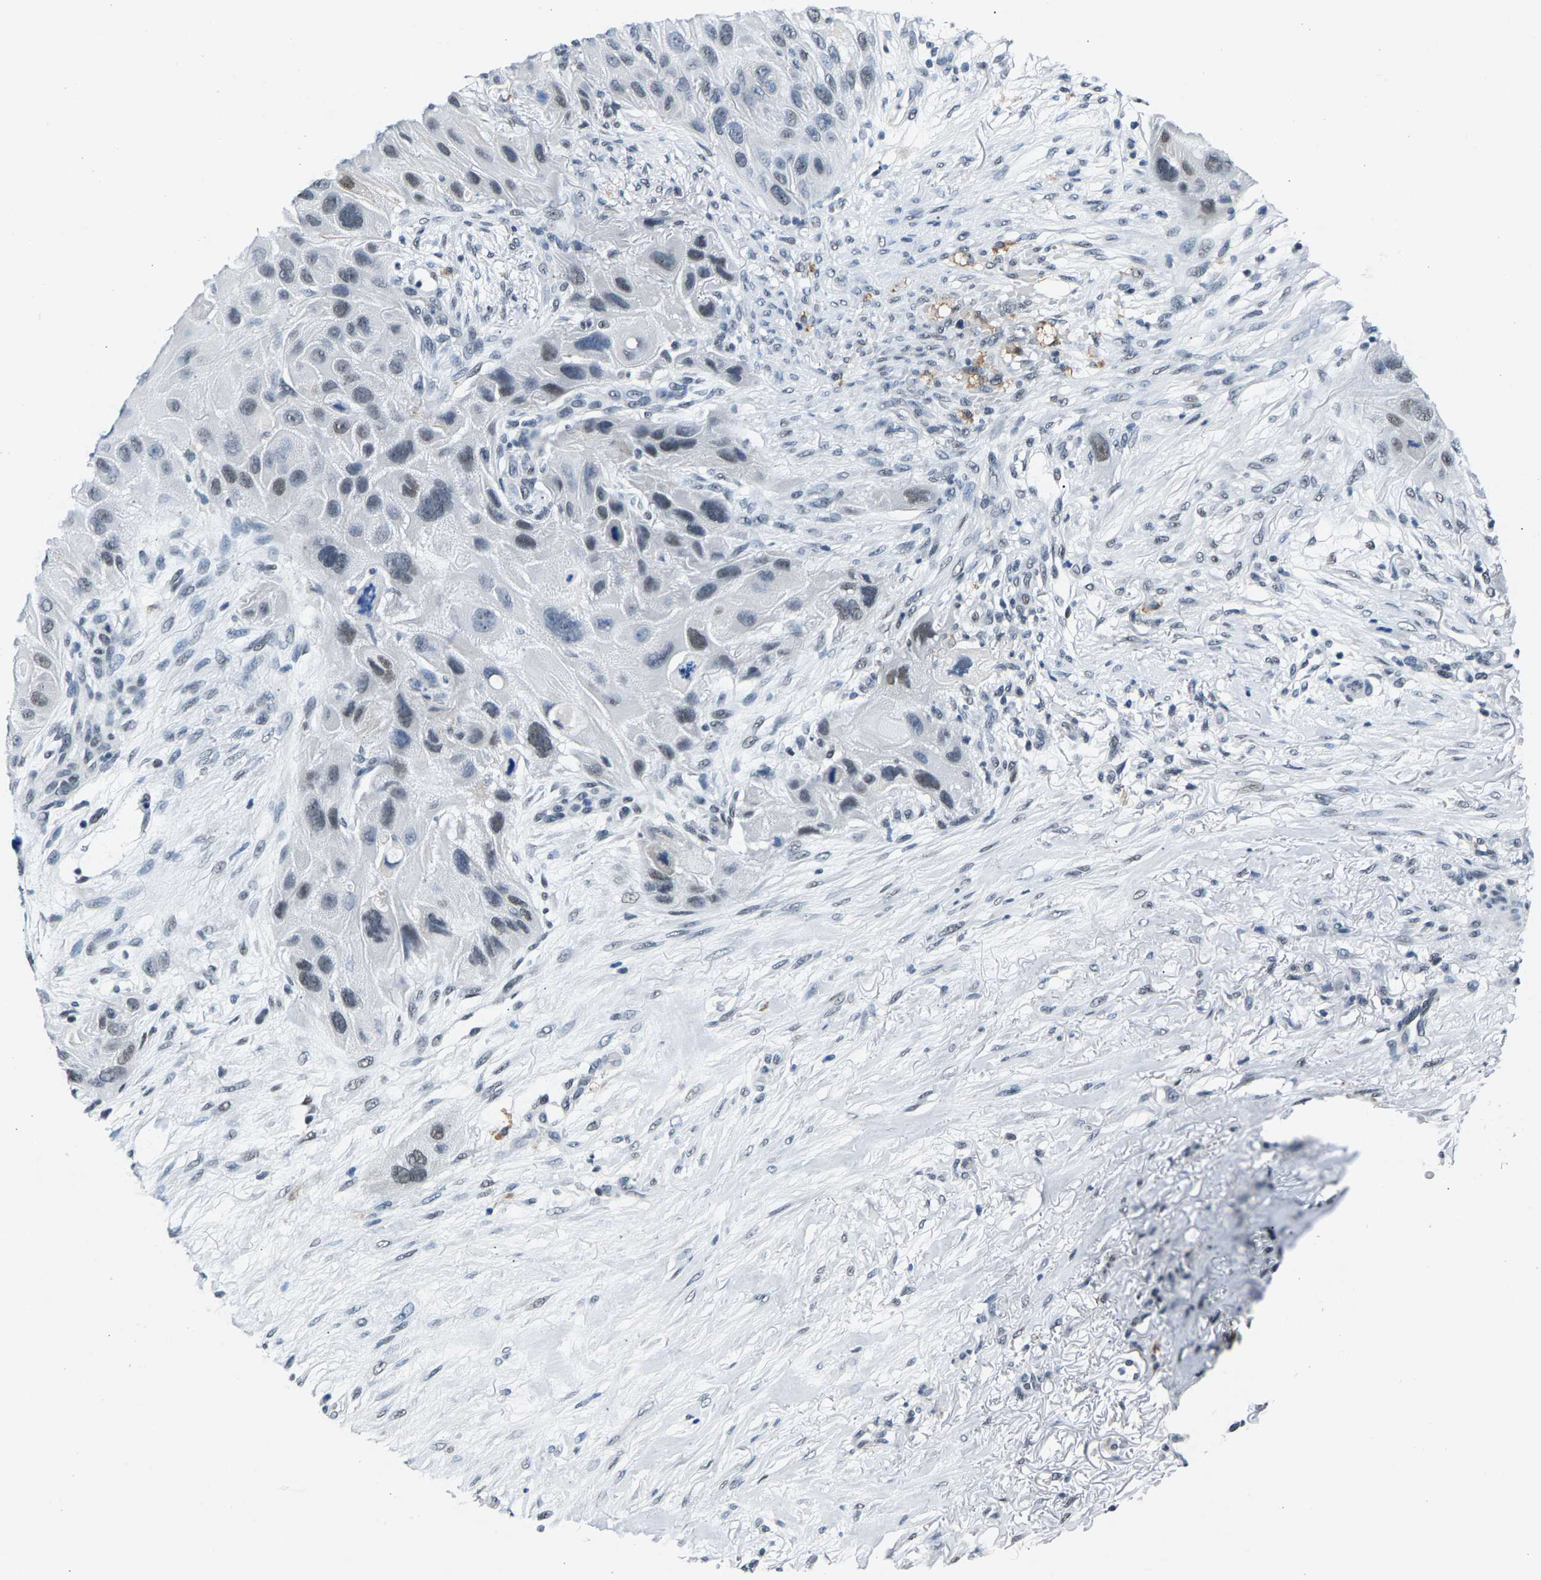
{"staining": {"intensity": "weak", "quantity": "<25%", "location": "nuclear"}, "tissue": "skin cancer", "cell_type": "Tumor cells", "image_type": "cancer", "snomed": [{"axis": "morphology", "description": "Squamous cell carcinoma, NOS"}, {"axis": "topography", "description": "Skin"}], "caption": "The IHC histopathology image has no significant expression in tumor cells of skin cancer (squamous cell carcinoma) tissue.", "gene": "ATF2", "patient": {"sex": "female", "age": 77}}